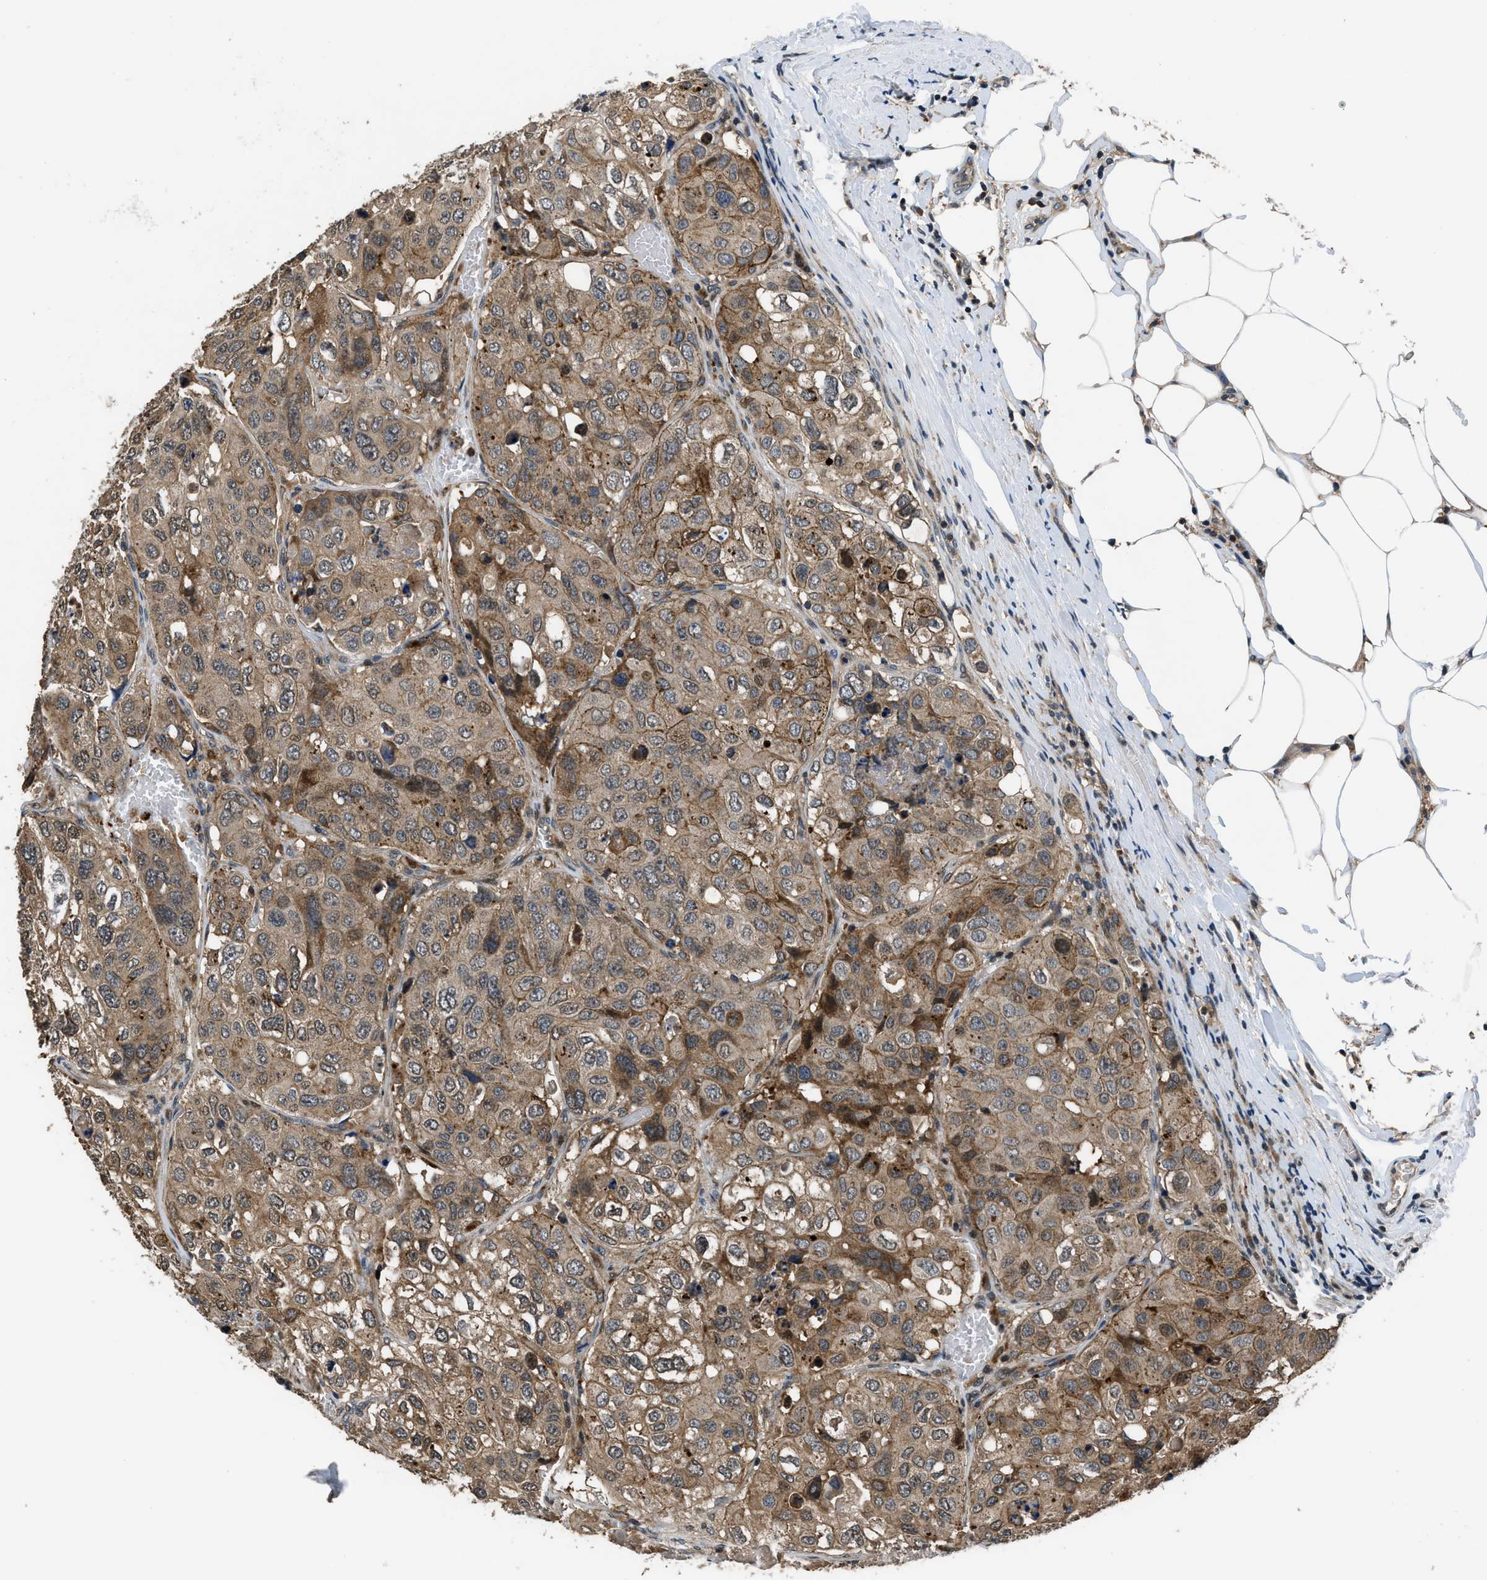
{"staining": {"intensity": "moderate", "quantity": ">75%", "location": "cytoplasmic/membranous"}, "tissue": "urothelial cancer", "cell_type": "Tumor cells", "image_type": "cancer", "snomed": [{"axis": "morphology", "description": "Urothelial carcinoma, High grade"}, {"axis": "topography", "description": "Lymph node"}, {"axis": "topography", "description": "Urinary bladder"}], "caption": "Immunohistochemistry photomicrograph of neoplastic tissue: urothelial carcinoma (high-grade) stained using immunohistochemistry exhibits medium levels of moderate protein expression localized specifically in the cytoplasmic/membranous of tumor cells, appearing as a cytoplasmic/membranous brown color.", "gene": "CTBS", "patient": {"sex": "male", "age": 51}}